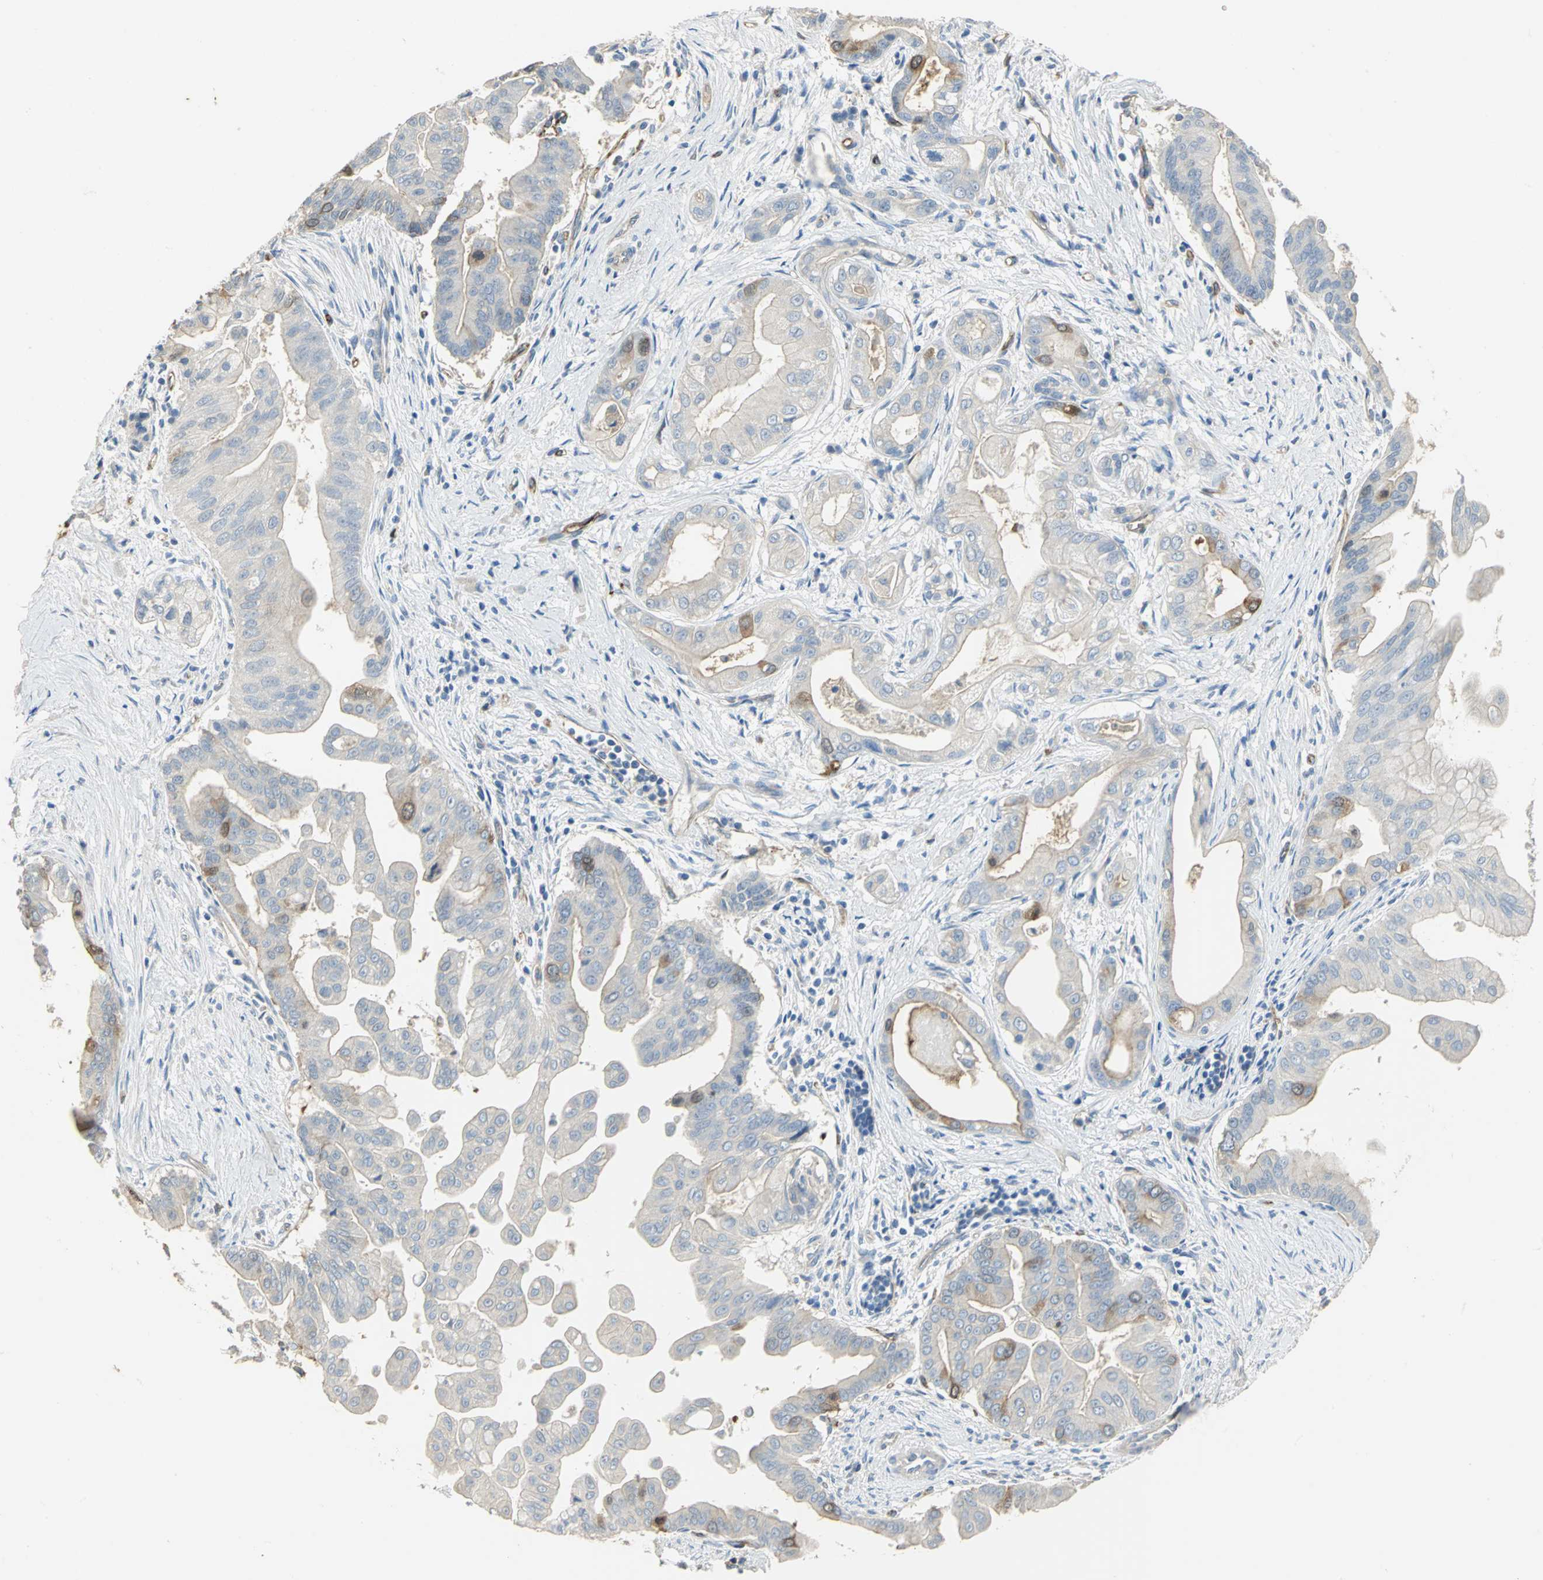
{"staining": {"intensity": "strong", "quantity": "<25%", "location": "cytoplasmic/membranous"}, "tissue": "pancreatic cancer", "cell_type": "Tumor cells", "image_type": "cancer", "snomed": [{"axis": "morphology", "description": "Adenocarcinoma, NOS"}, {"axis": "topography", "description": "Pancreas"}], "caption": "Protein expression analysis of human adenocarcinoma (pancreatic) reveals strong cytoplasmic/membranous expression in approximately <25% of tumor cells.", "gene": "DLGAP5", "patient": {"sex": "female", "age": 75}}